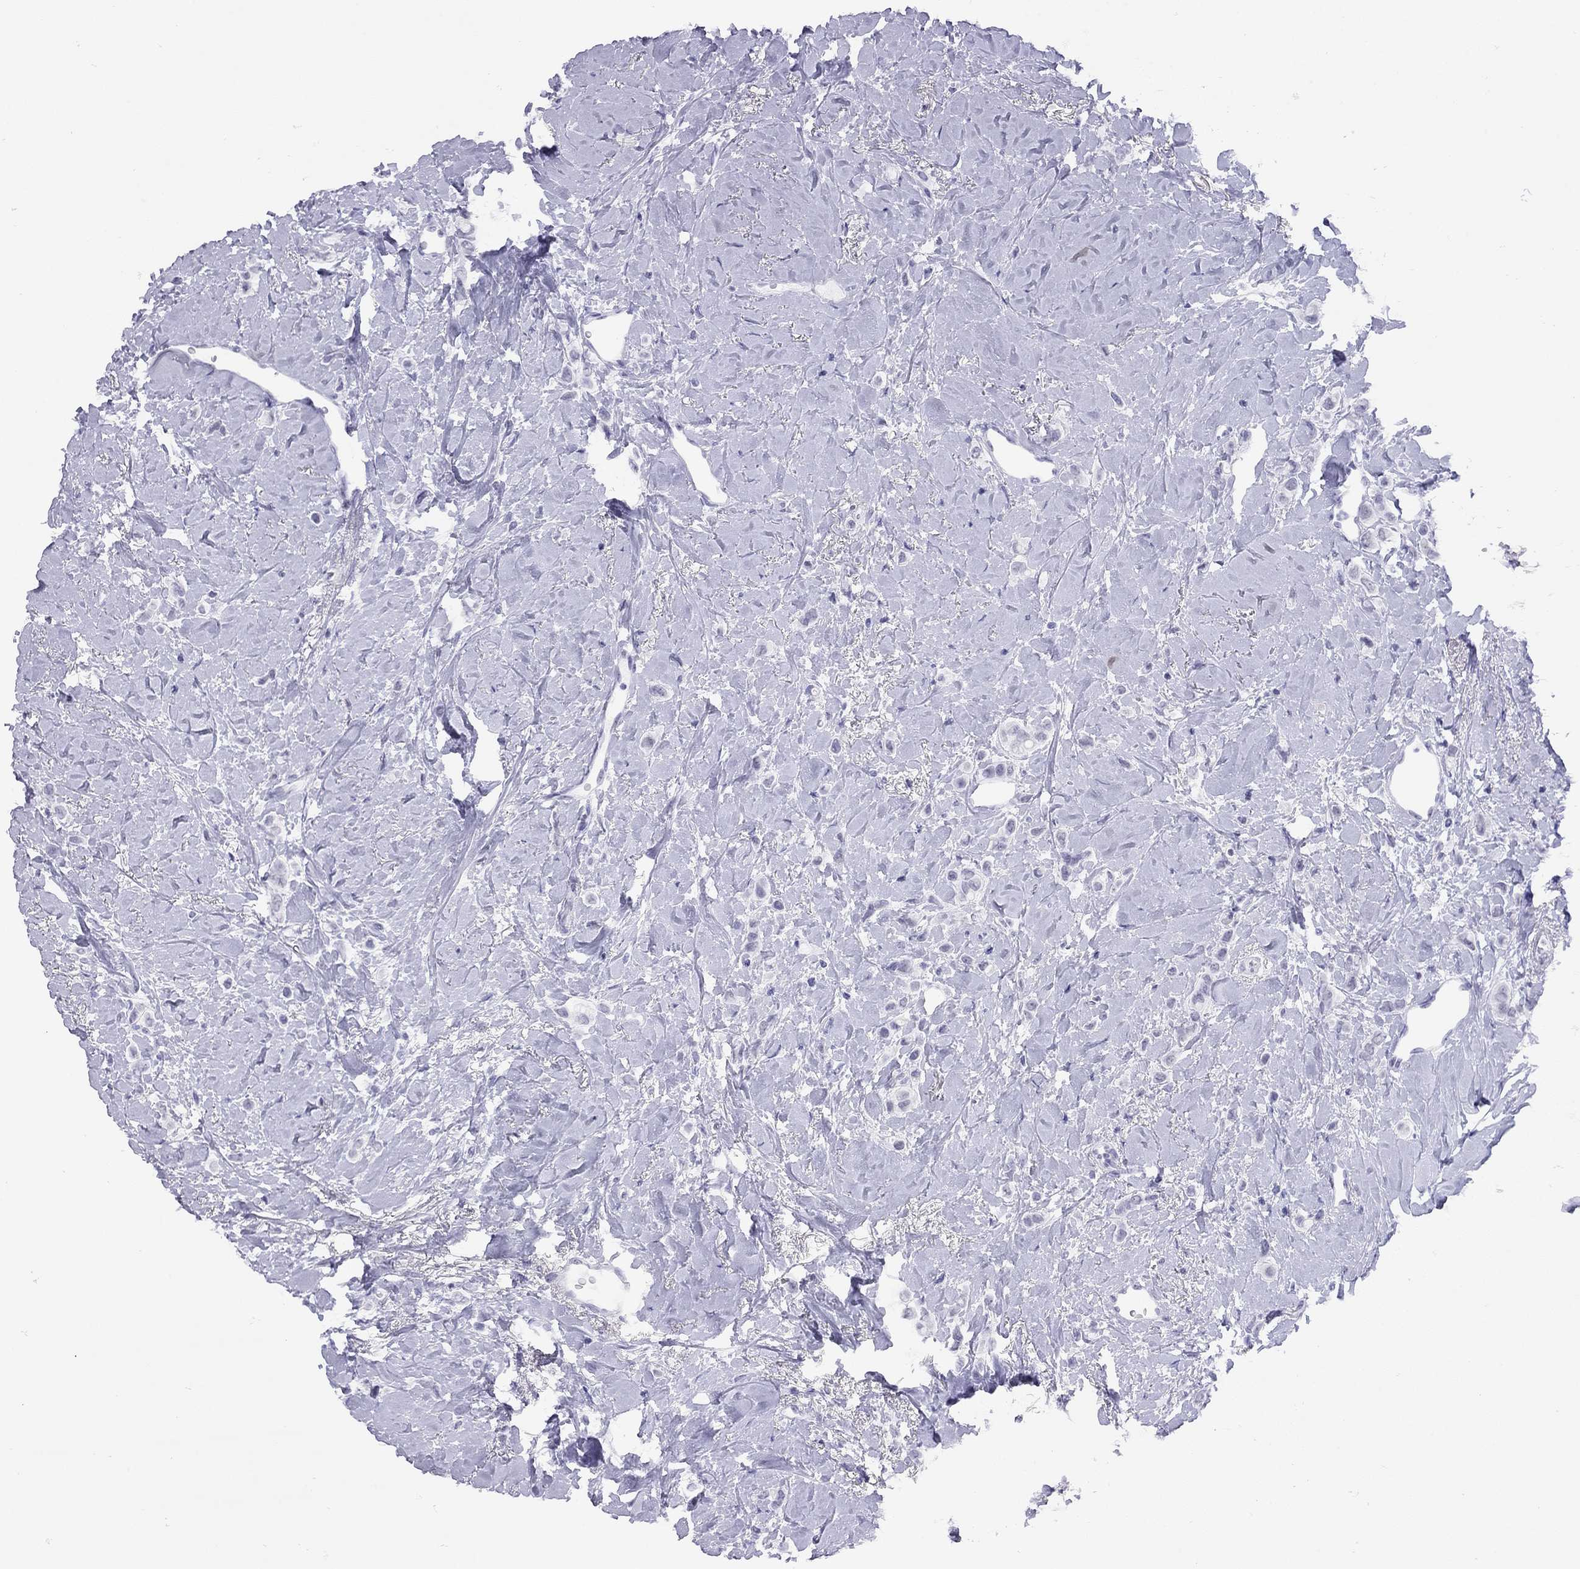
{"staining": {"intensity": "negative", "quantity": "none", "location": "none"}, "tissue": "breast cancer", "cell_type": "Tumor cells", "image_type": "cancer", "snomed": [{"axis": "morphology", "description": "Lobular carcinoma"}, {"axis": "topography", "description": "Breast"}], "caption": "The immunohistochemistry photomicrograph has no significant staining in tumor cells of breast cancer (lobular carcinoma) tissue.", "gene": "LYAR", "patient": {"sex": "female", "age": 66}}